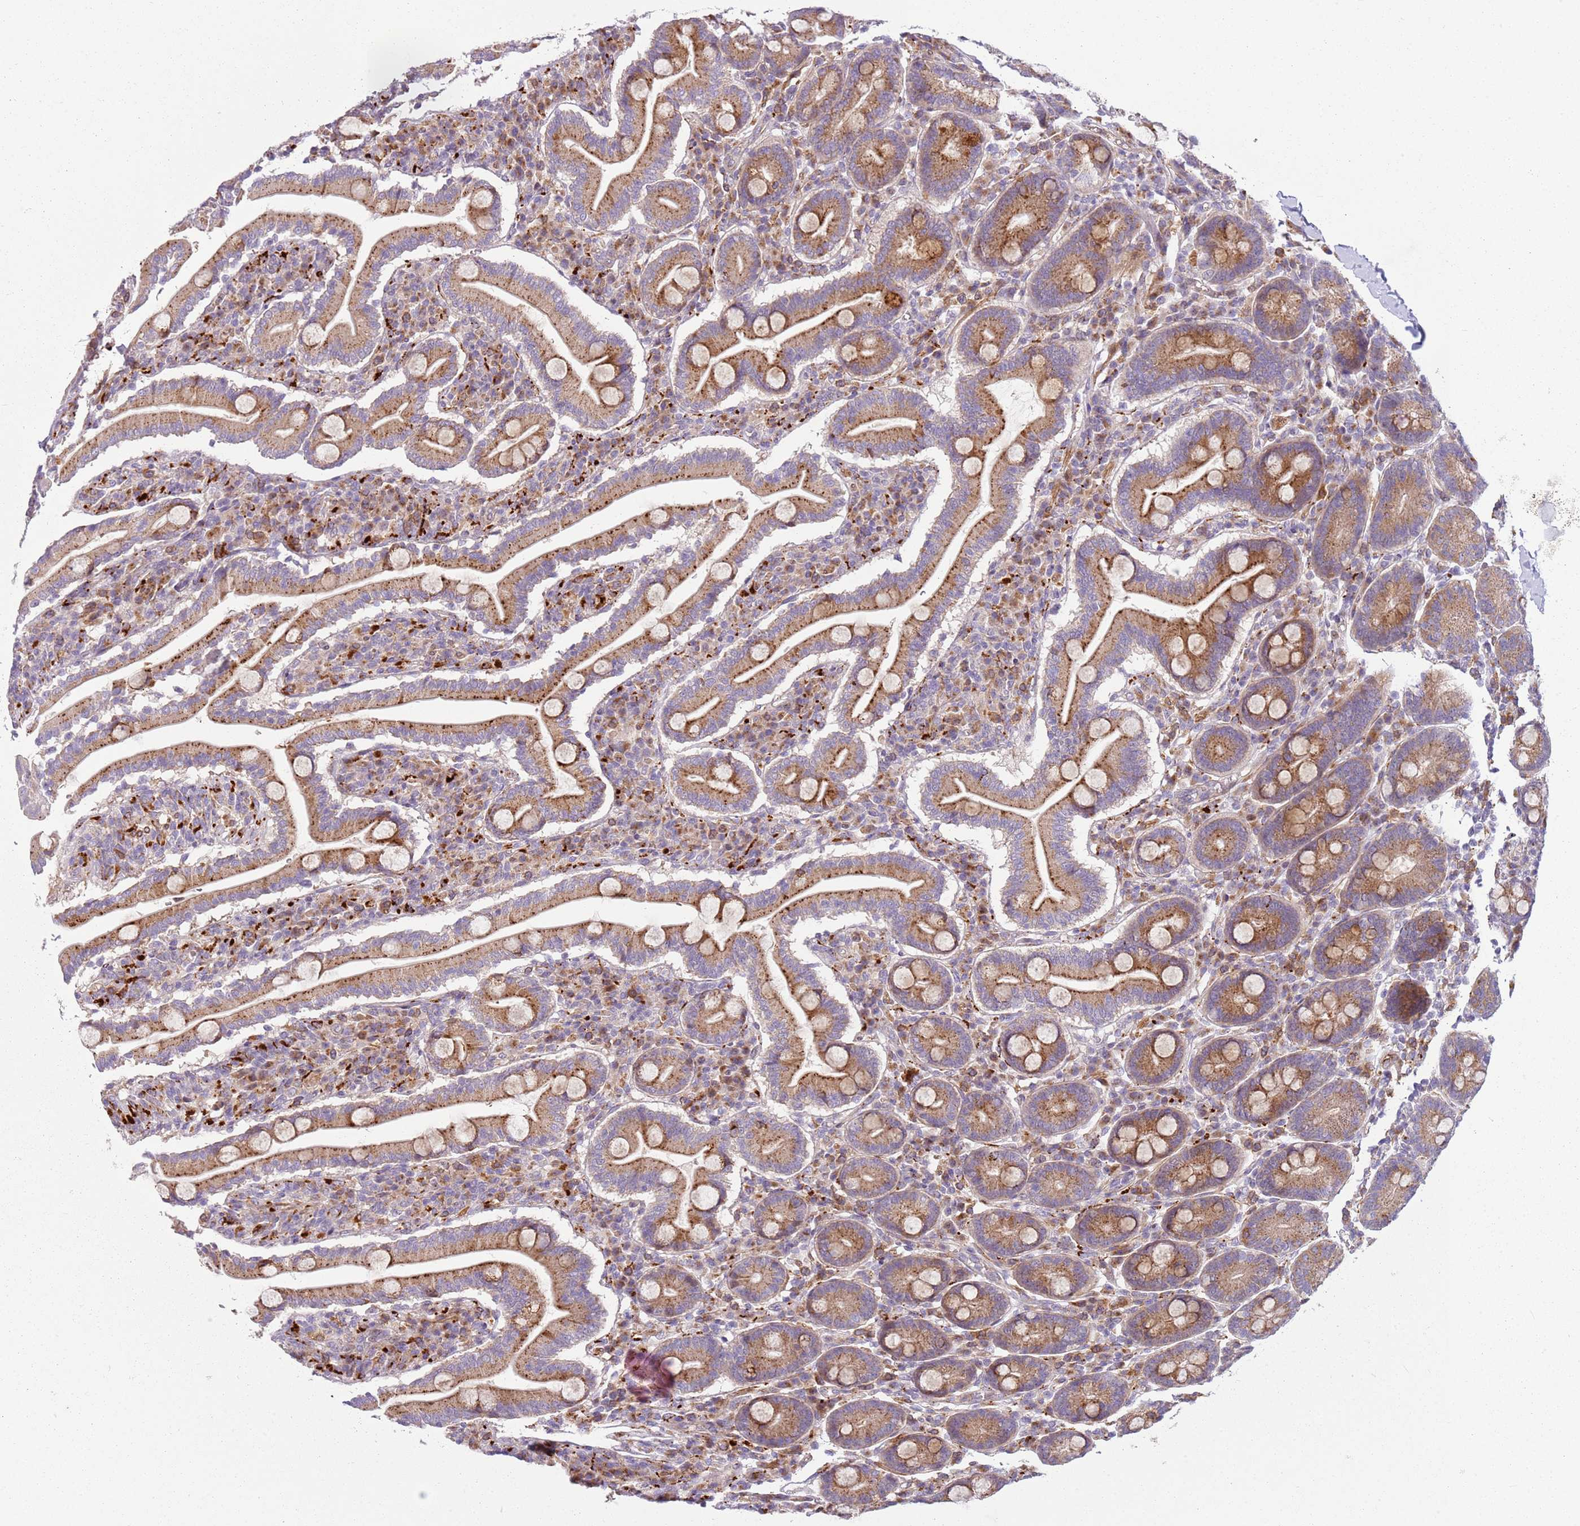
{"staining": {"intensity": "strong", "quantity": "25%-75%", "location": "cytoplasmic/membranous"}, "tissue": "duodenum", "cell_type": "Glandular cells", "image_type": "normal", "snomed": [{"axis": "morphology", "description": "Normal tissue, NOS"}, {"axis": "topography", "description": "Duodenum"}], "caption": "Brown immunohistochemical staining in benign duodenum reveals strong cytoplasmic/membranous expression in about 25%-75% of glandular cells.", "gene": "PVRIG", "patient": {"sex": "male", "age": 35}}